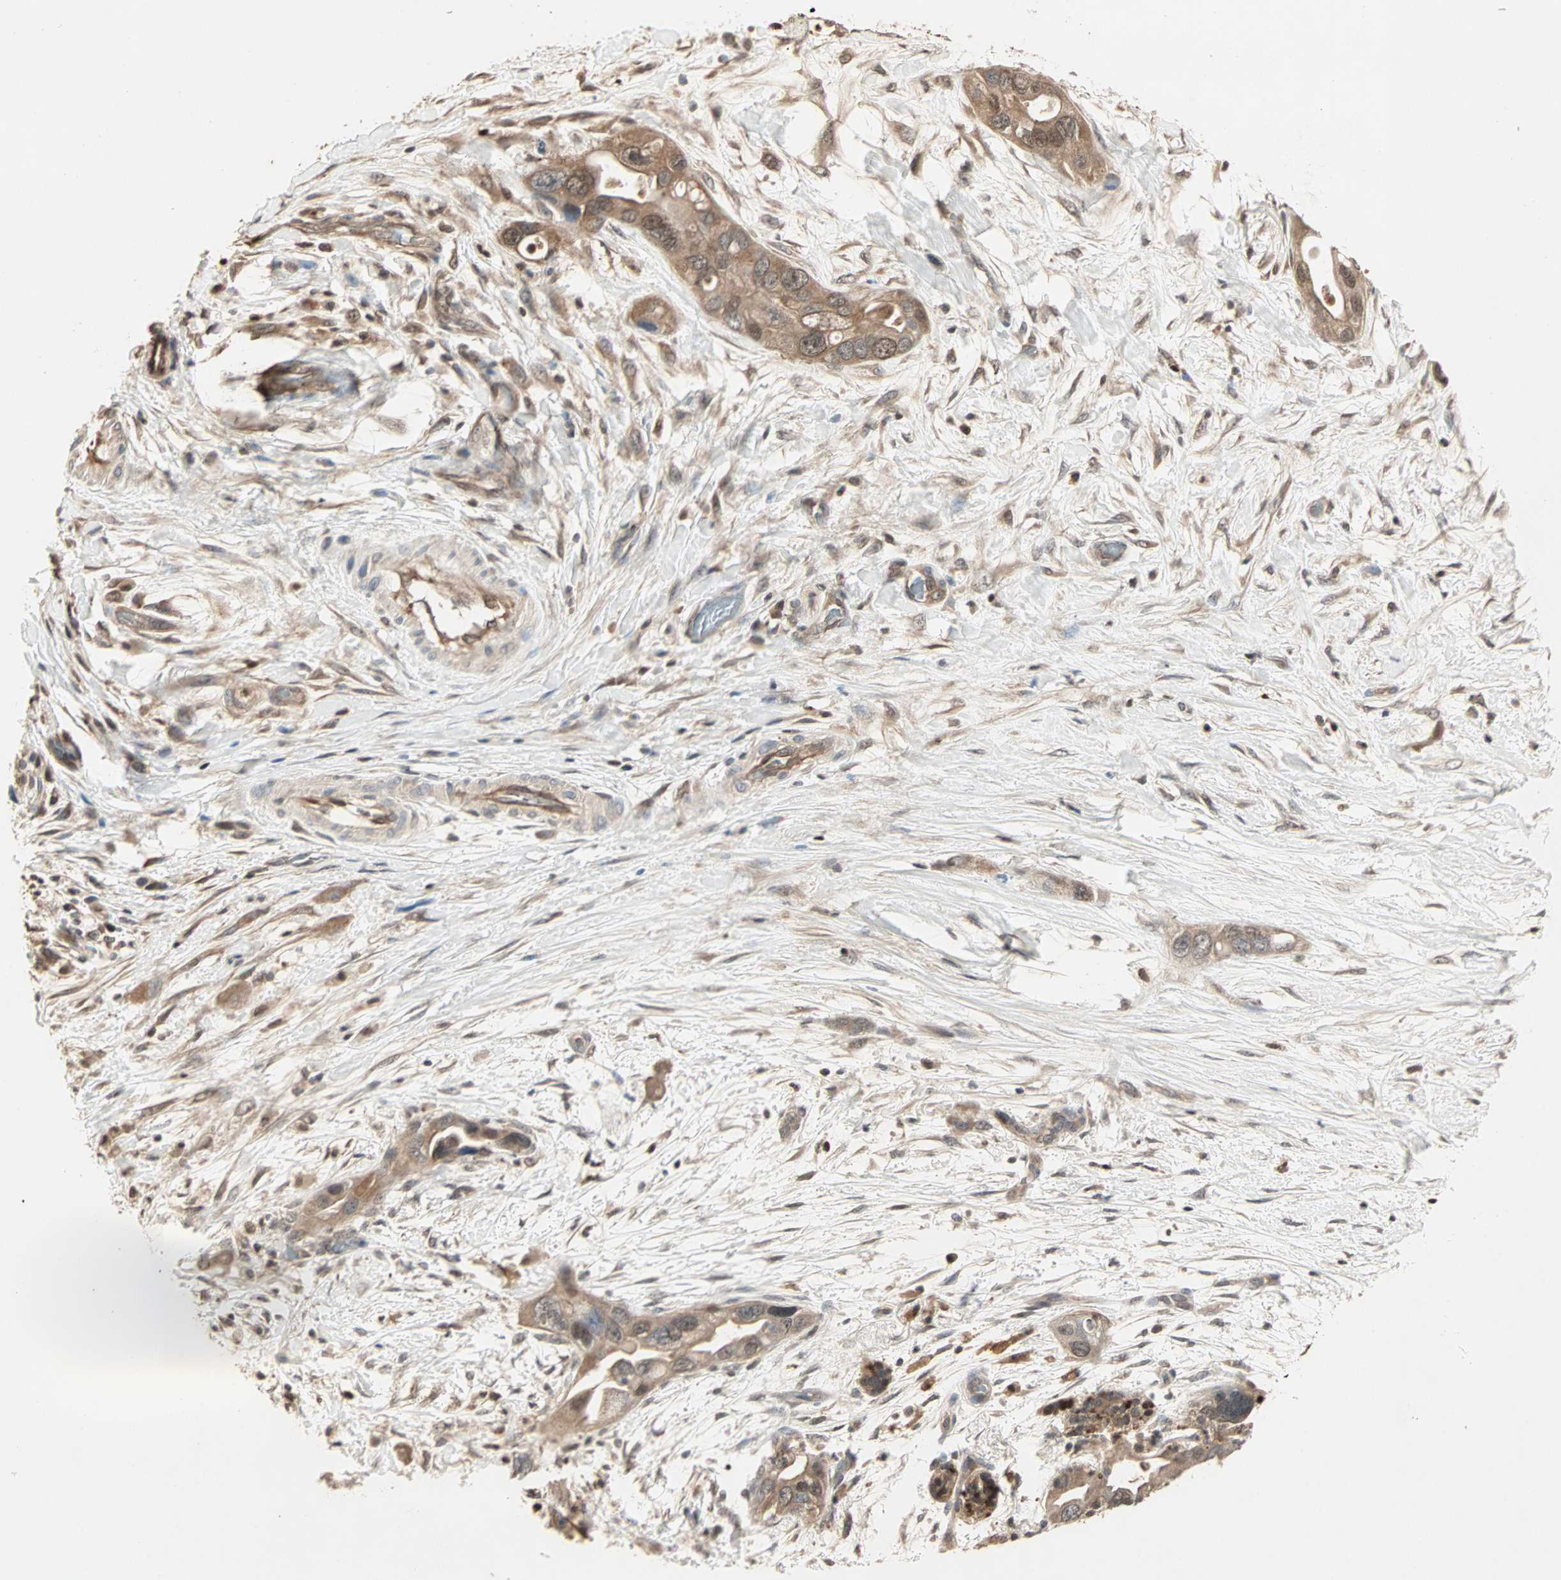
{"staining": {"intensity": "moderate", "quantity": ">75%", "location": "cytoplasmic/membranous,nuclear"}, "tissue": "pancreatic cancer", "cell_type": "Tumor cells", "image_type": "cancer", "snomed": [{"axis": "morphology", "description": "Adenocarcinoma, NOS"}, {"axis": "topography", "description": "Pancreas"}], "caption": "Pancreatic cancer (adenocarcinoma) stained with DAB immunohistochemistry displays medium levels of moderate cytoplasmic/membranous and nuclear expression in about >75% of tumor cells.", "gene": "DRG2", "patient": {"sex": "female", "age": 77}}